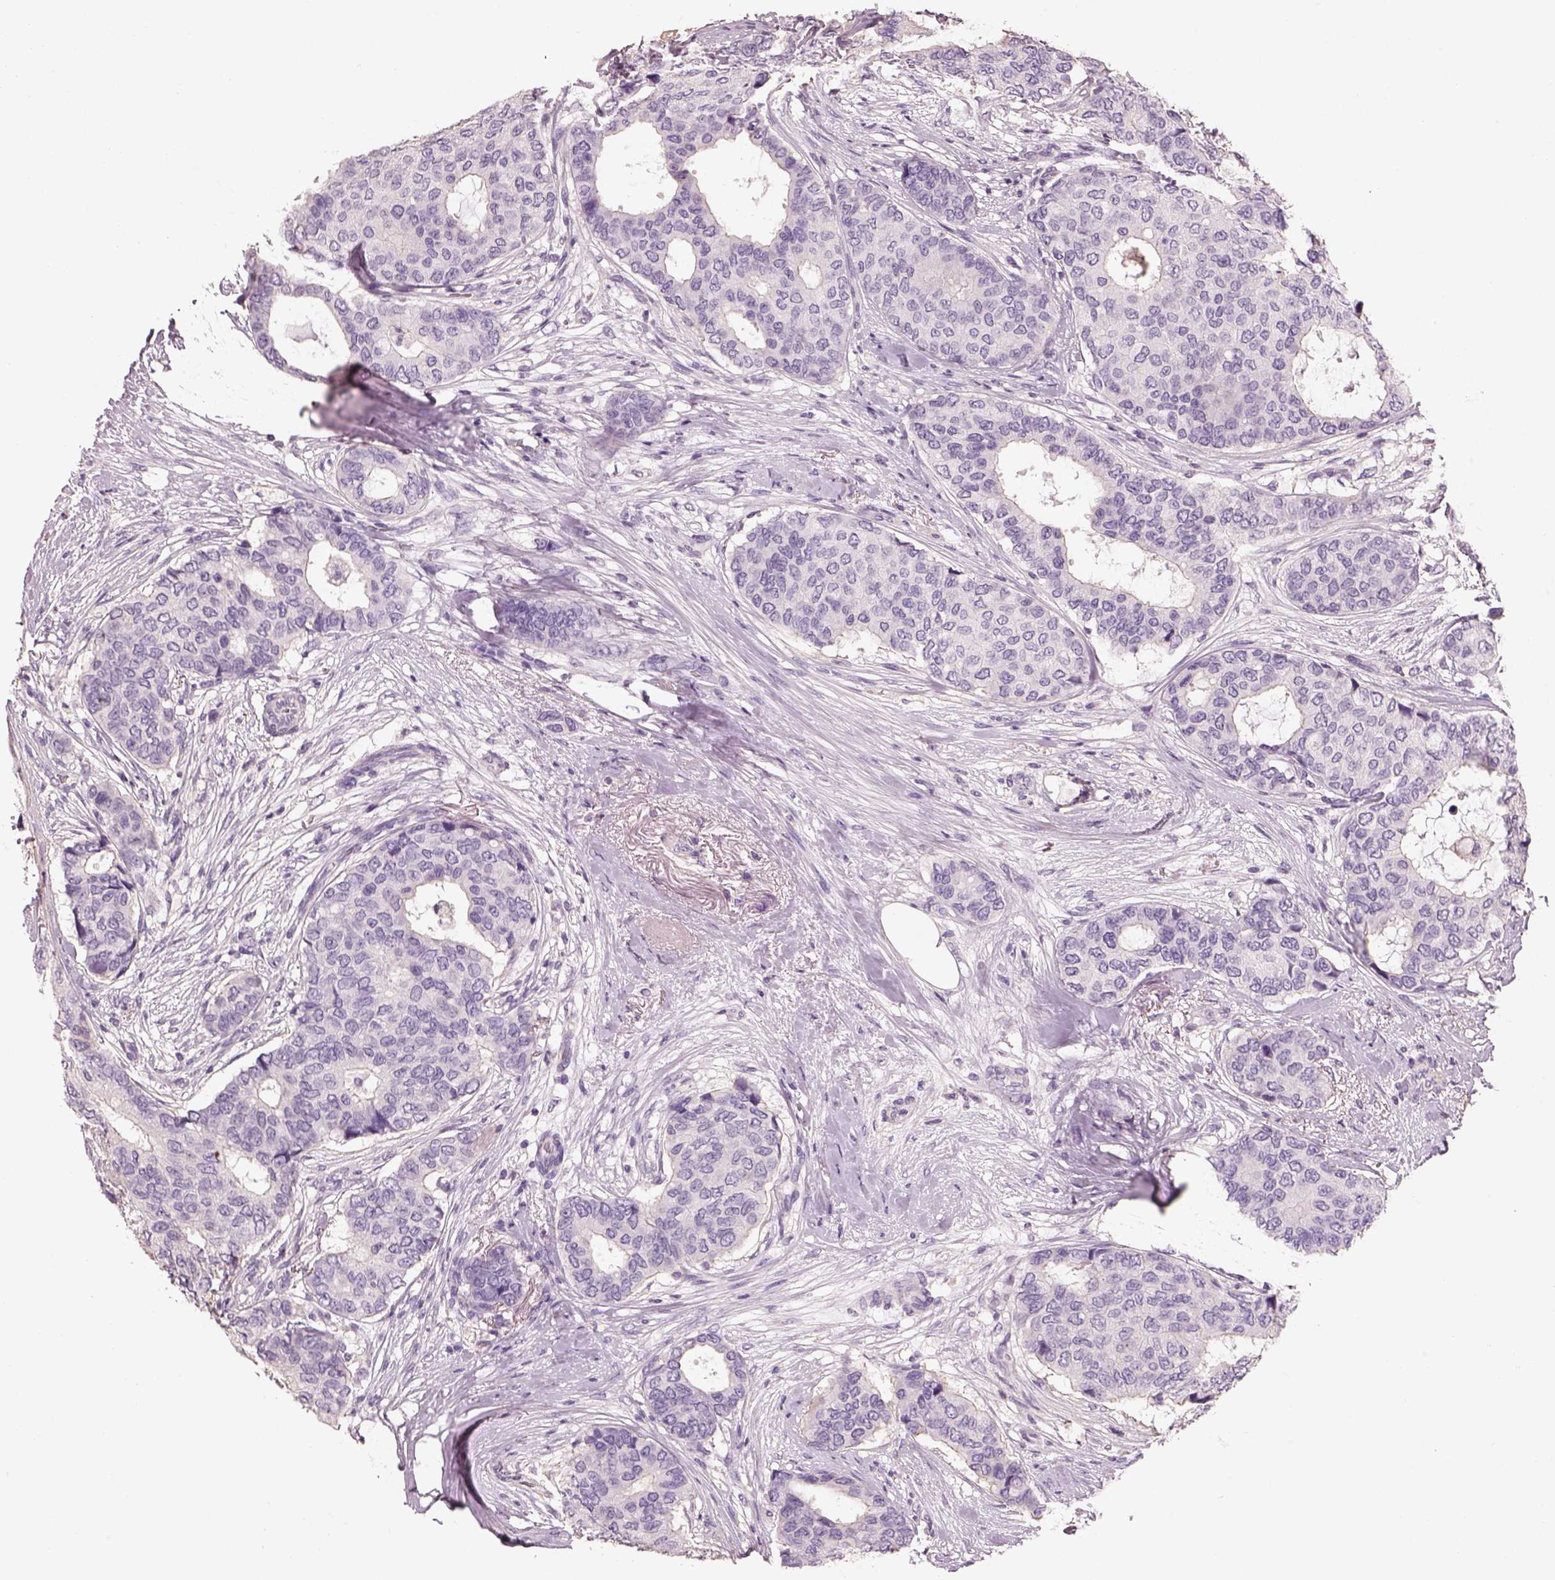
{"staining": {"intensity": "negative", "quantity": "none", "location": "none"}, "tissue": "breast cancer", "cell_type": "Tumor cells", "image_type": "cancer", "snomed": [{"axis": "morphology", "description": "Duct carcinoma"}, {"axis": "topography", "description": "Breast"}], "caption": "Protein analysis of invasive ductal carcinoma (breast) demonstrates no significant staining in tumor cells.", "gene": "OTUD6A", "patient": {"sex": "female", "age": 75}}